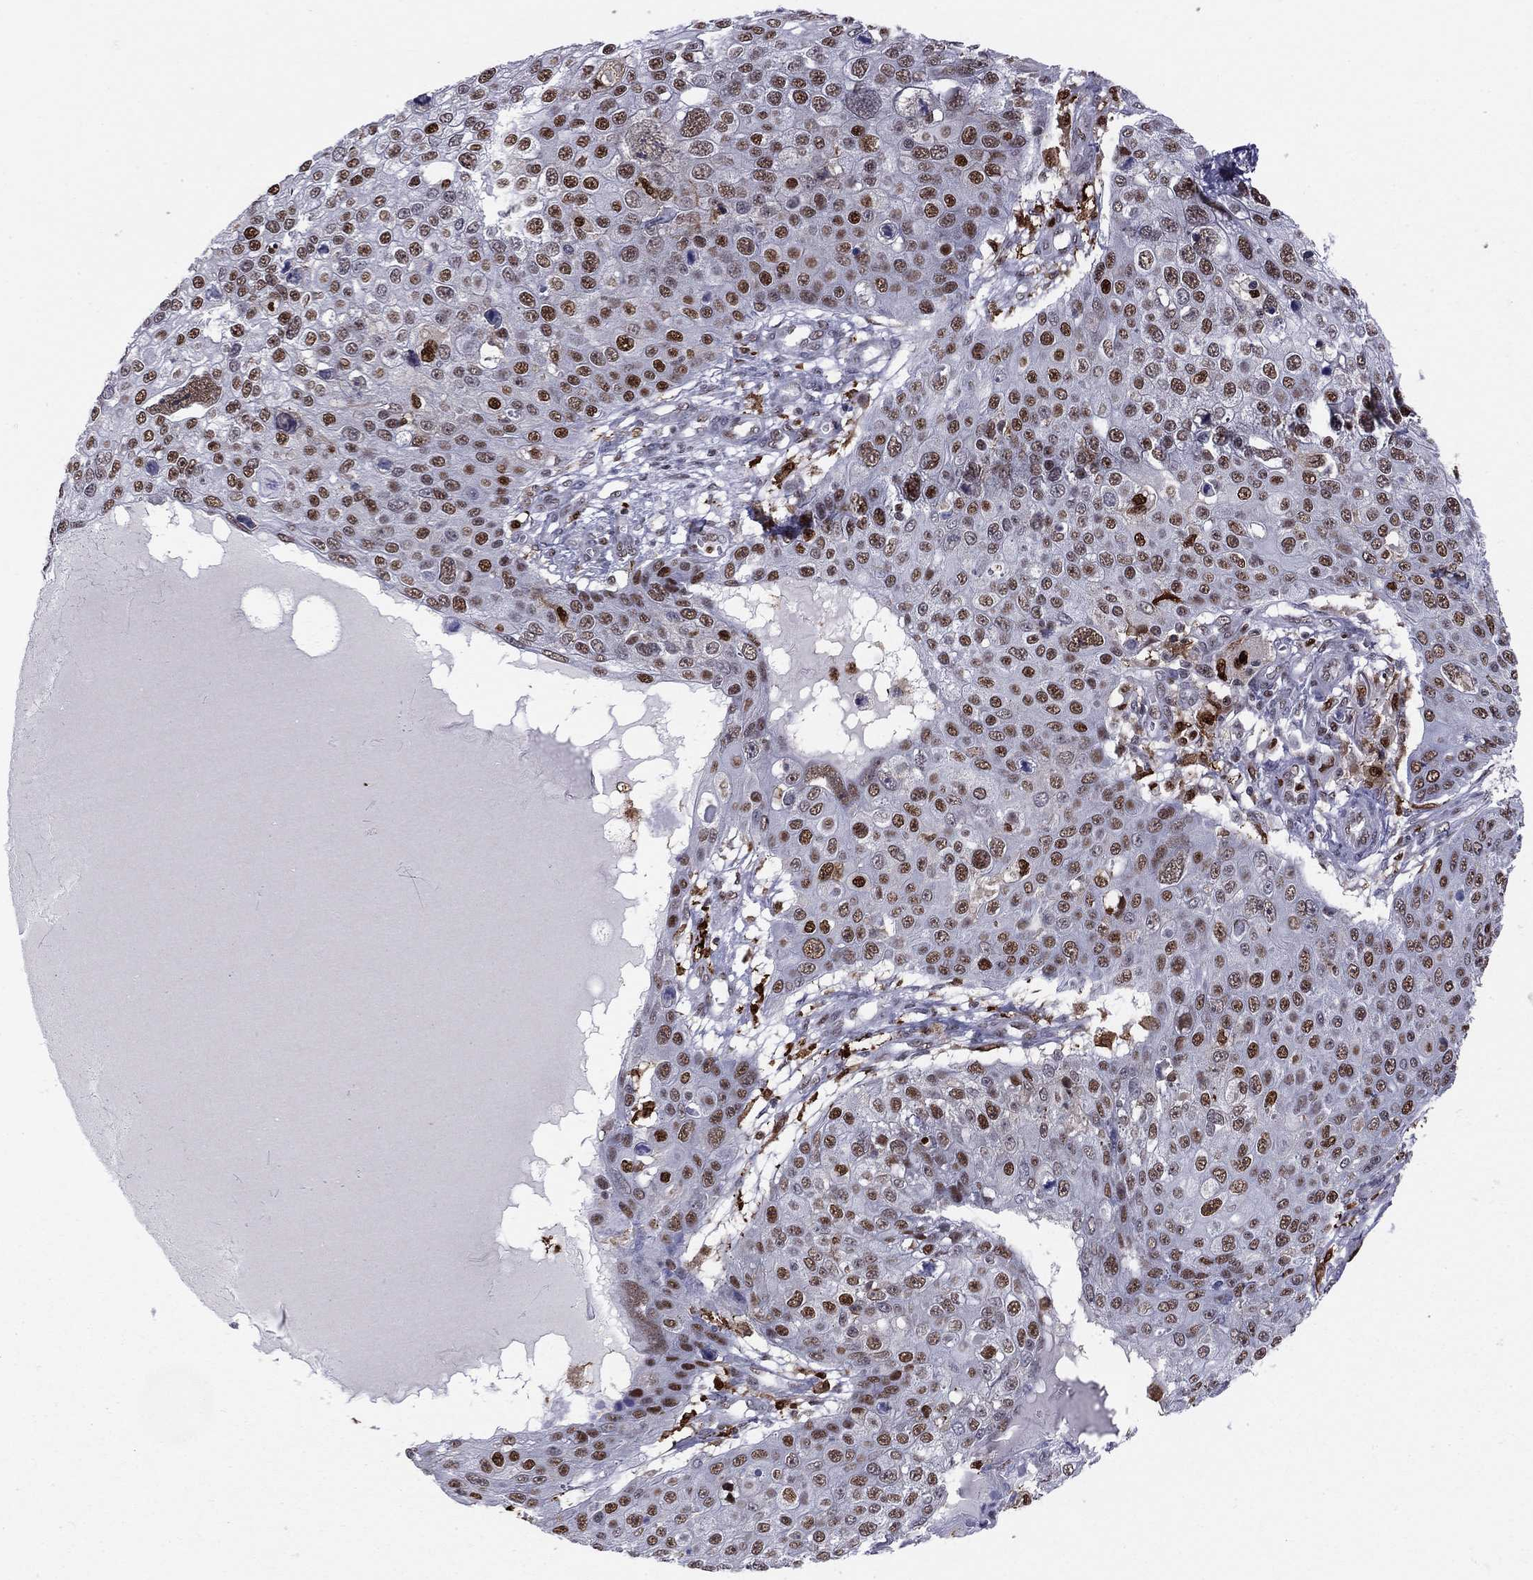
{"staining": {"intensity": "strong", "quantity": ">75%", "location": "nuclear"}, "tissue": "skin cancer", "cell_type": "Tumor cells", "image_type": "cancer", "snomed": [{"axis": "morphology", "description": "Squamous cell carcinoma, NOS"}, {"axis": "topography", "description": "Skin"}], "caption": "Protein expression analysis of skin cancer (squamous cell carcinoma) reveals strong nuclear expression in approximately >75% of tumor cells.", "gene": "PCGF3", "patient": {"sex": "male", "age": 71}}